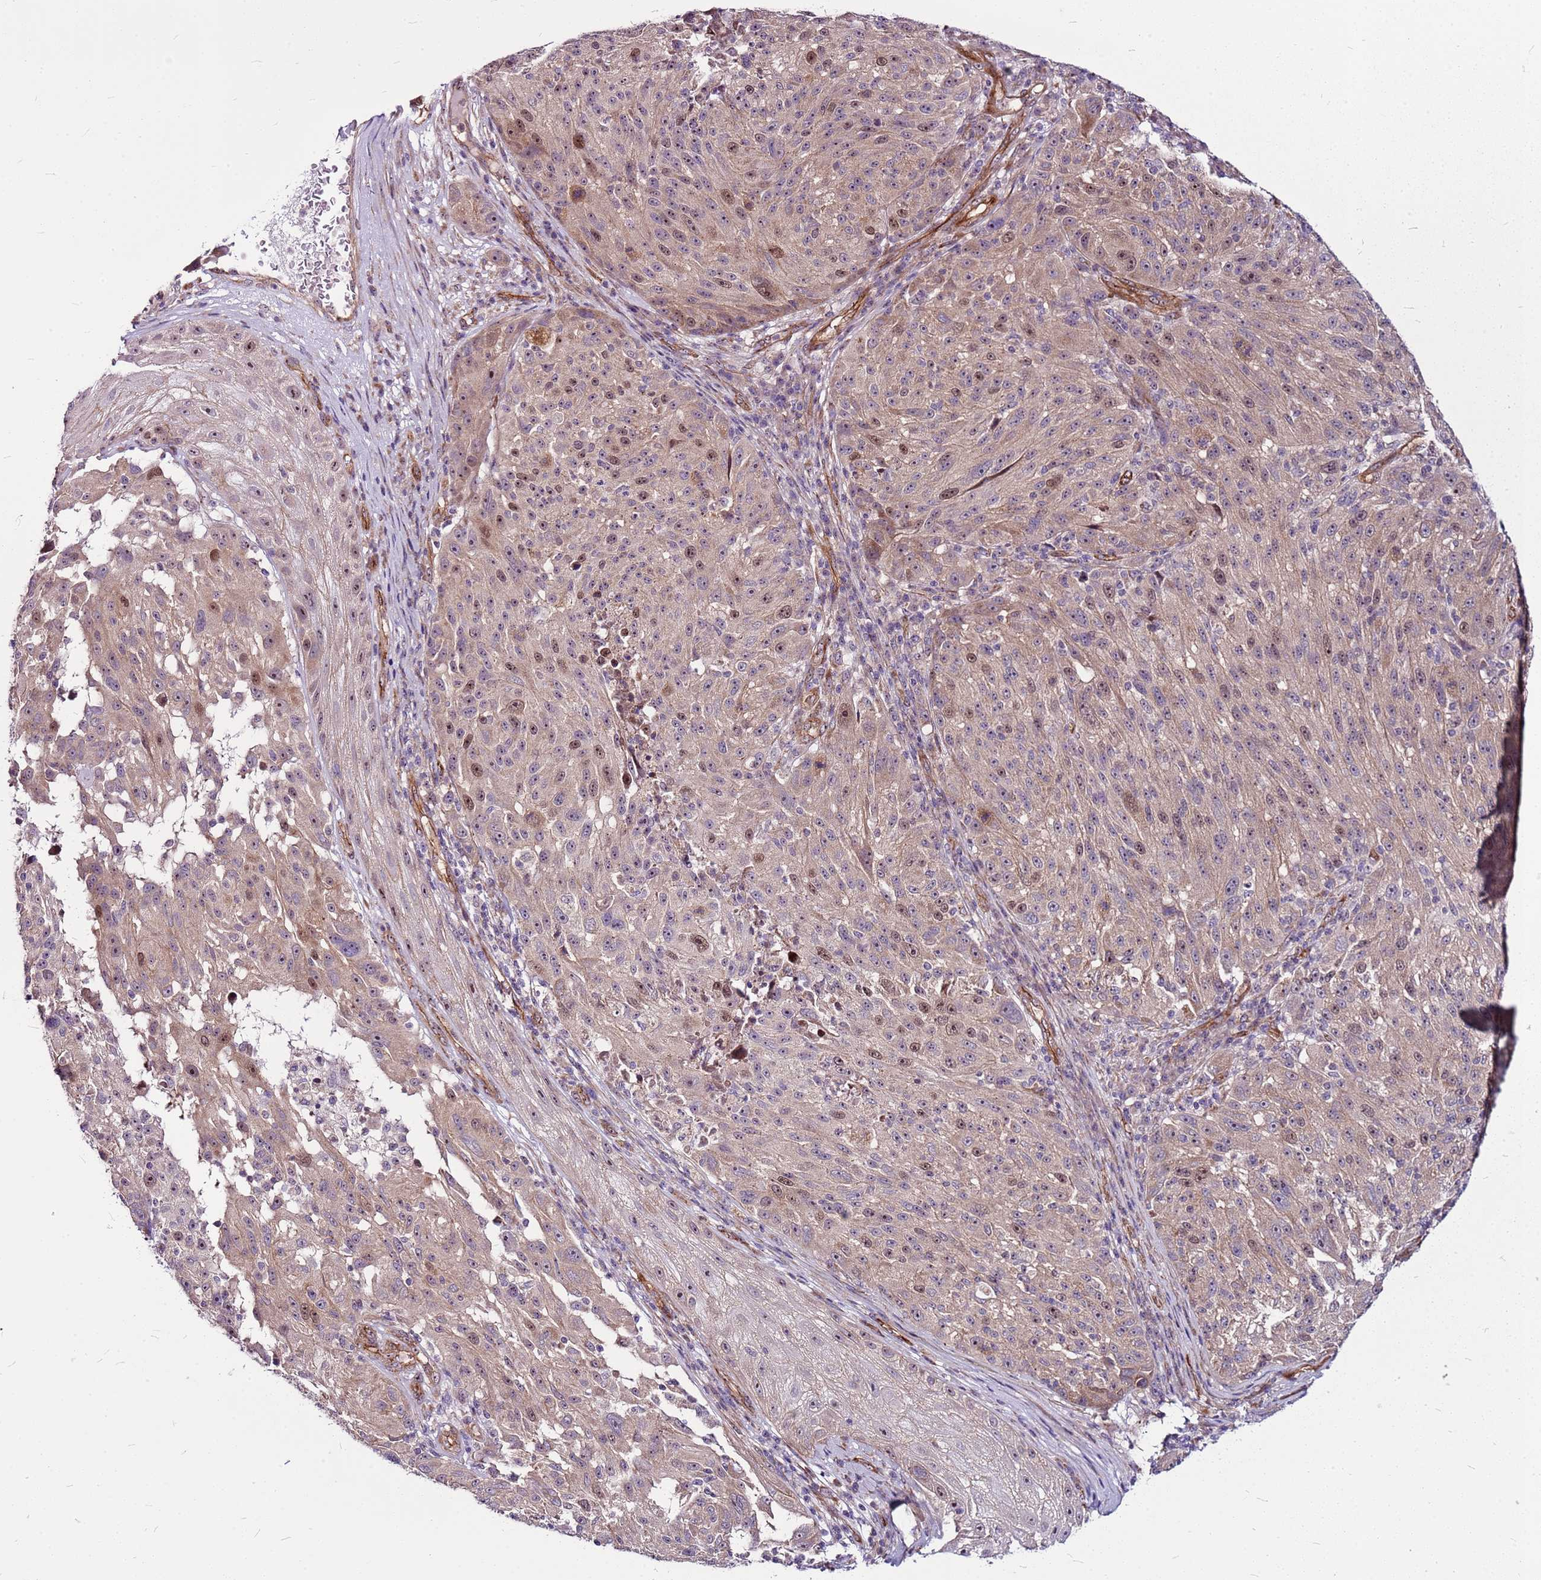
{"staining": {"intensity": "moderate", "quantity": "<25%", "location": "nuclear"}, "tissue": "melanoma", "cell_type": "Tumor cells", "image_type": "cancer", "snomed": [{"axis": "morphology", "description": "Malignant melanoma, NOS"}, {"axis": "topography", "description": "Skin"}], "caption": "Immunohistochemical staining of human malignant melanoma shows low levels of moderate nuclear protein positivity in approximately <25% of tumor cells. Using DAB (brown) and hematoxylin (blue) stains, captured at high magnification using brightfield microscopy.", "gene": "TOPAZ1", "patient": {"sex": "male", "age": 53}}